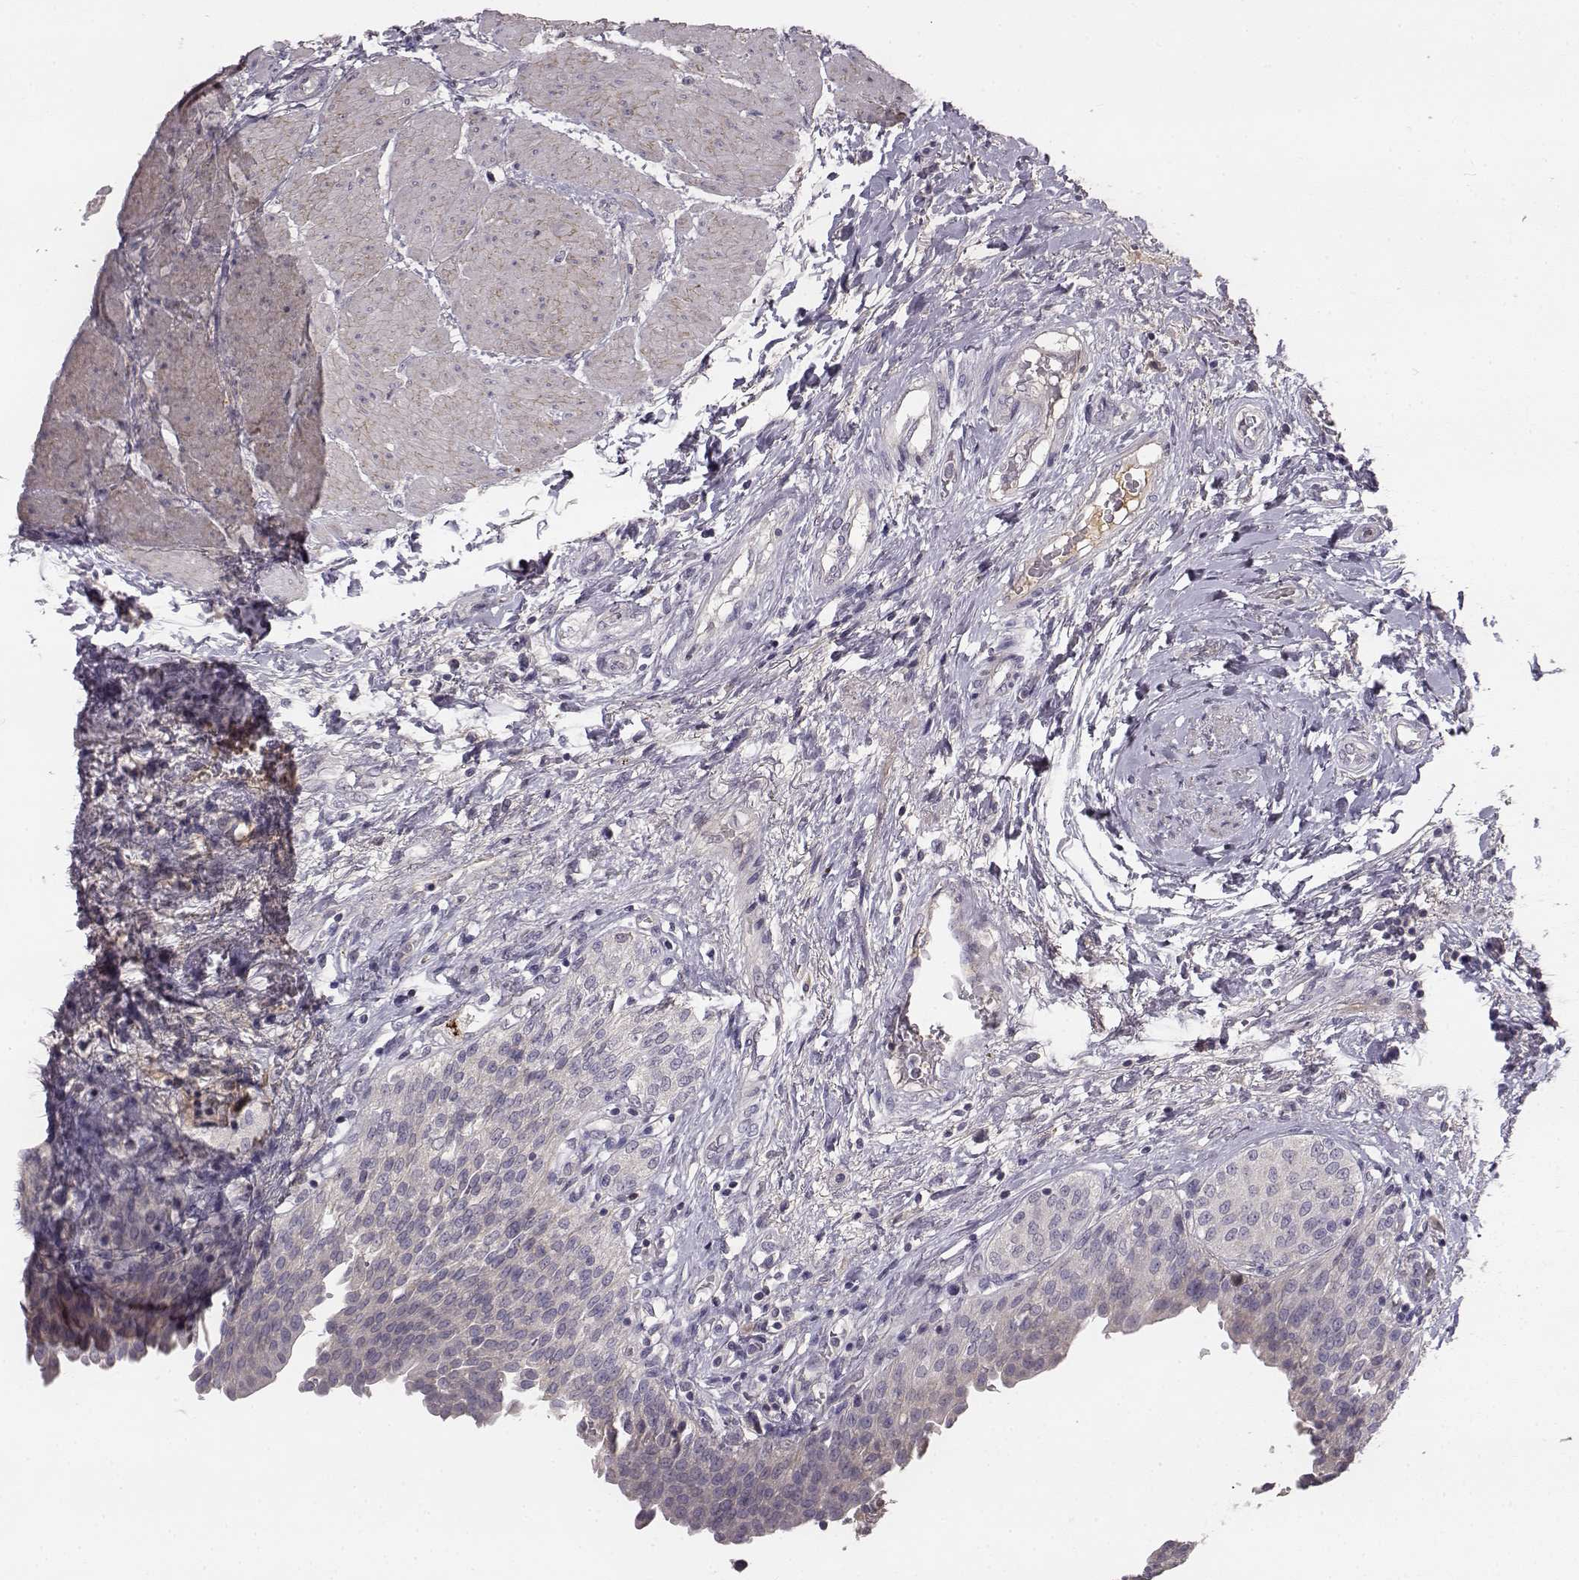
{"staining": {"intensity": "negative", "quantity": "none", "location": "none"}, "tissue": "urinary bladder", "cell_type": "Urothelial cells", "image_type": "normal", "snomed": [{"axis": "morphology", "description": "Normal tissue, NOS"}, {"axis": "morphology", "description": "Metaplasia, NOS"}, {"axis": "topography", "description": "Urinary bladder"}], "caption": "Urothelial cells are negative for brown protein staining in unremarkable urinary bladder. (DAB (3,3'-diaminobenzidine) IHC visualized using brightfield microscopy, high magnification).", "gene": "YJEFN3", "patient": {"sex": "male", "age": 68}}